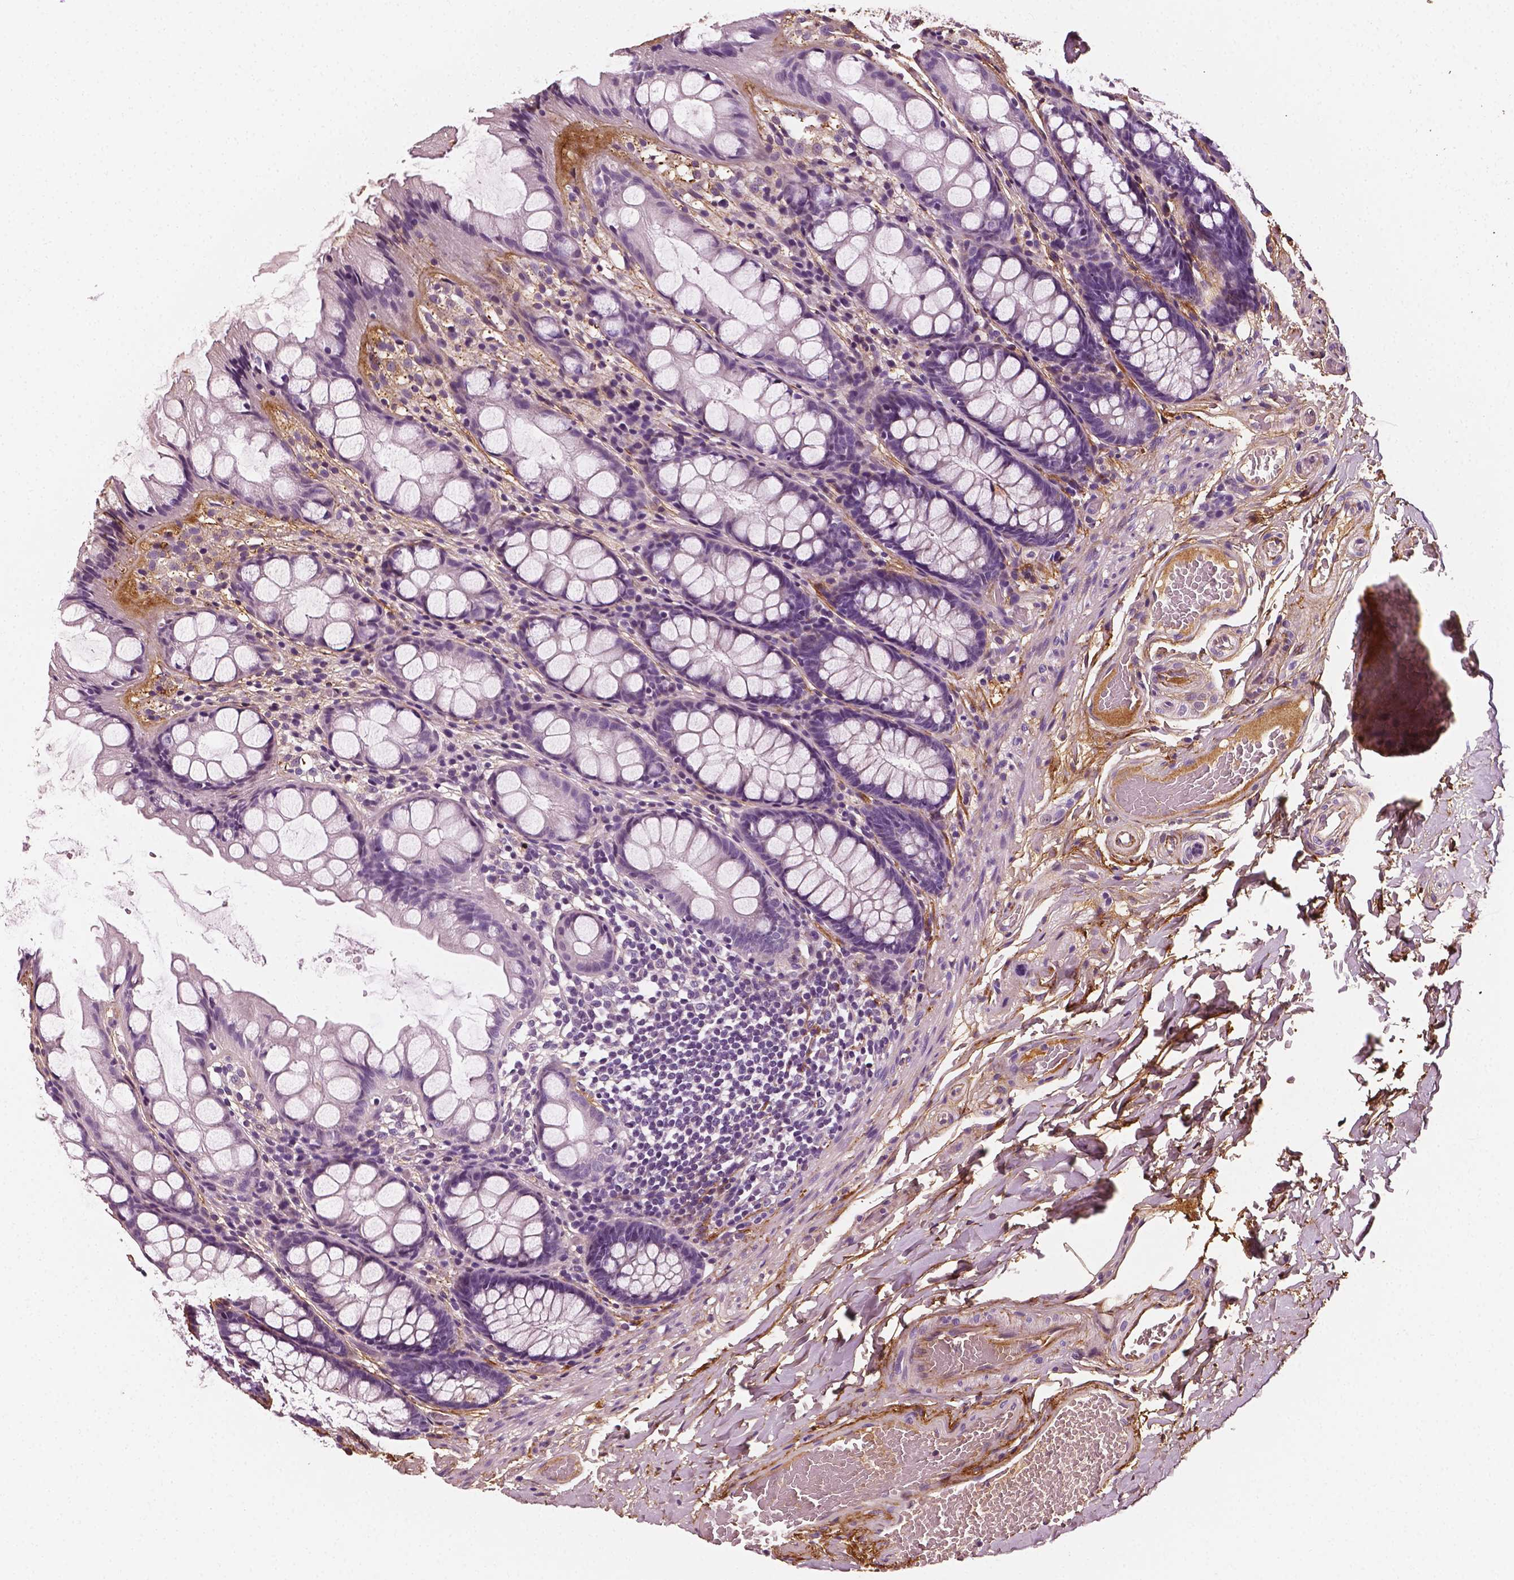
{"staining": {"intensity": "moderate", "quantity": ">75%", "location": "cytoplasmic/membranous"}, "tissue": "colon", "cell_type": "Endothelial cells", "image_type": "normal", "snomed": [{"axis": "morphology", "description": "Normal tissue, NOS"}, {"axis": "topography", "description": "Colon"}], "caption": "Immunohistochemistry micrograph of normal colon: human colon stained using IHC shows medium levels of moderate protein expression localized specifically in the cytoplasmic/membranous of endothelial cells, appearing as a cytoplasmic/membranous brown color.", "gene": "FBLN1", "patient": {"sex": "male", "age": 47}}